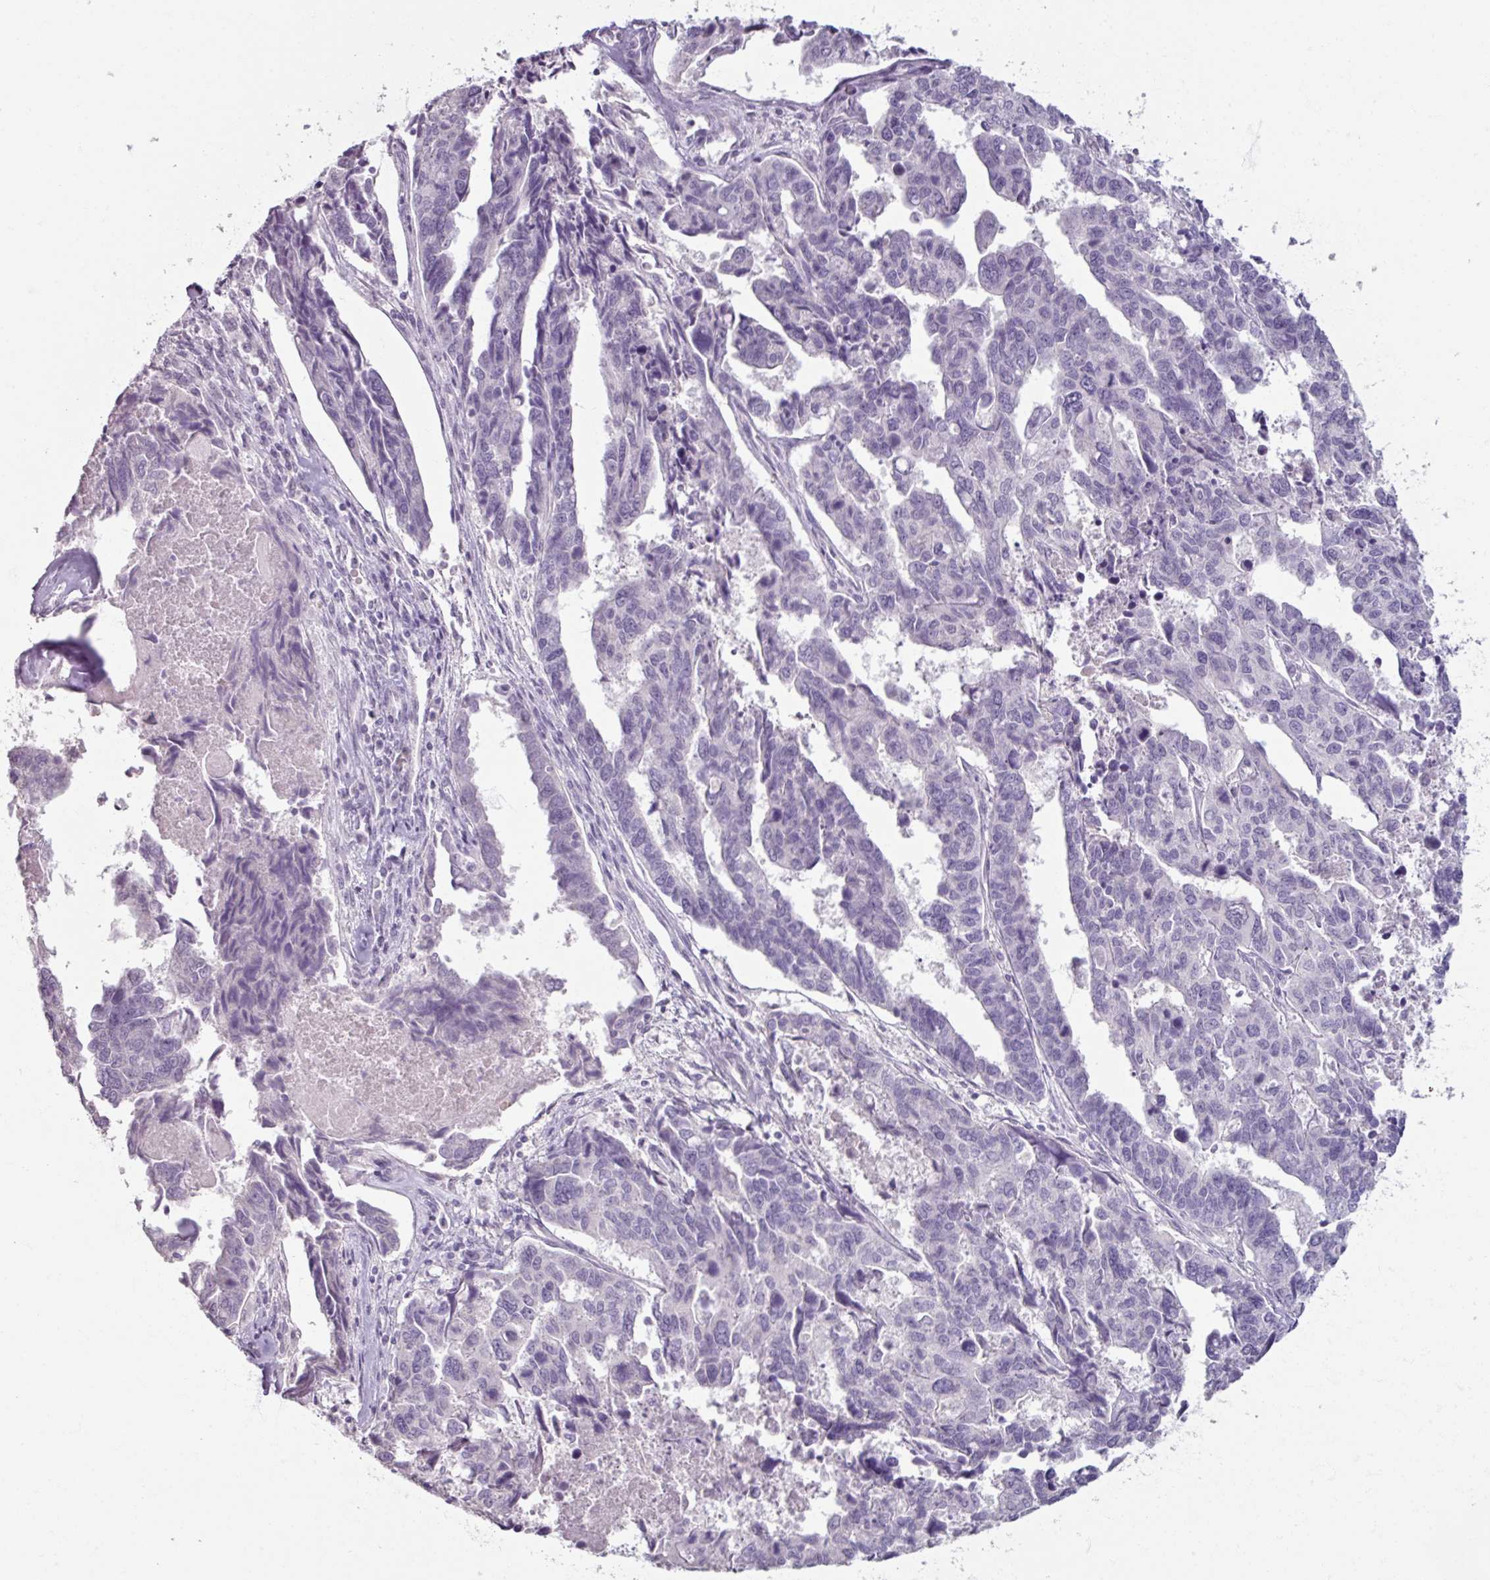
{"staining": {"intensity": "negative", "quantity": "none", "location": "none"}, "tissue": "endometrial cancer", "cell_type": "Tumor cells", "image_type": "cancer", "snomed": [{"axis": "morphology", "description": "Adenocarcinoma, NOS"}, {"axis": "topography", "description": "Endometrium"}], "caption": "The micrograph reveals no staining of tumor cells in adenocarcinoma (endometrial). Nuclei are stained in blue.", "gene": "SLC27A5", "patient": {"sex": "female", "age": 73}}